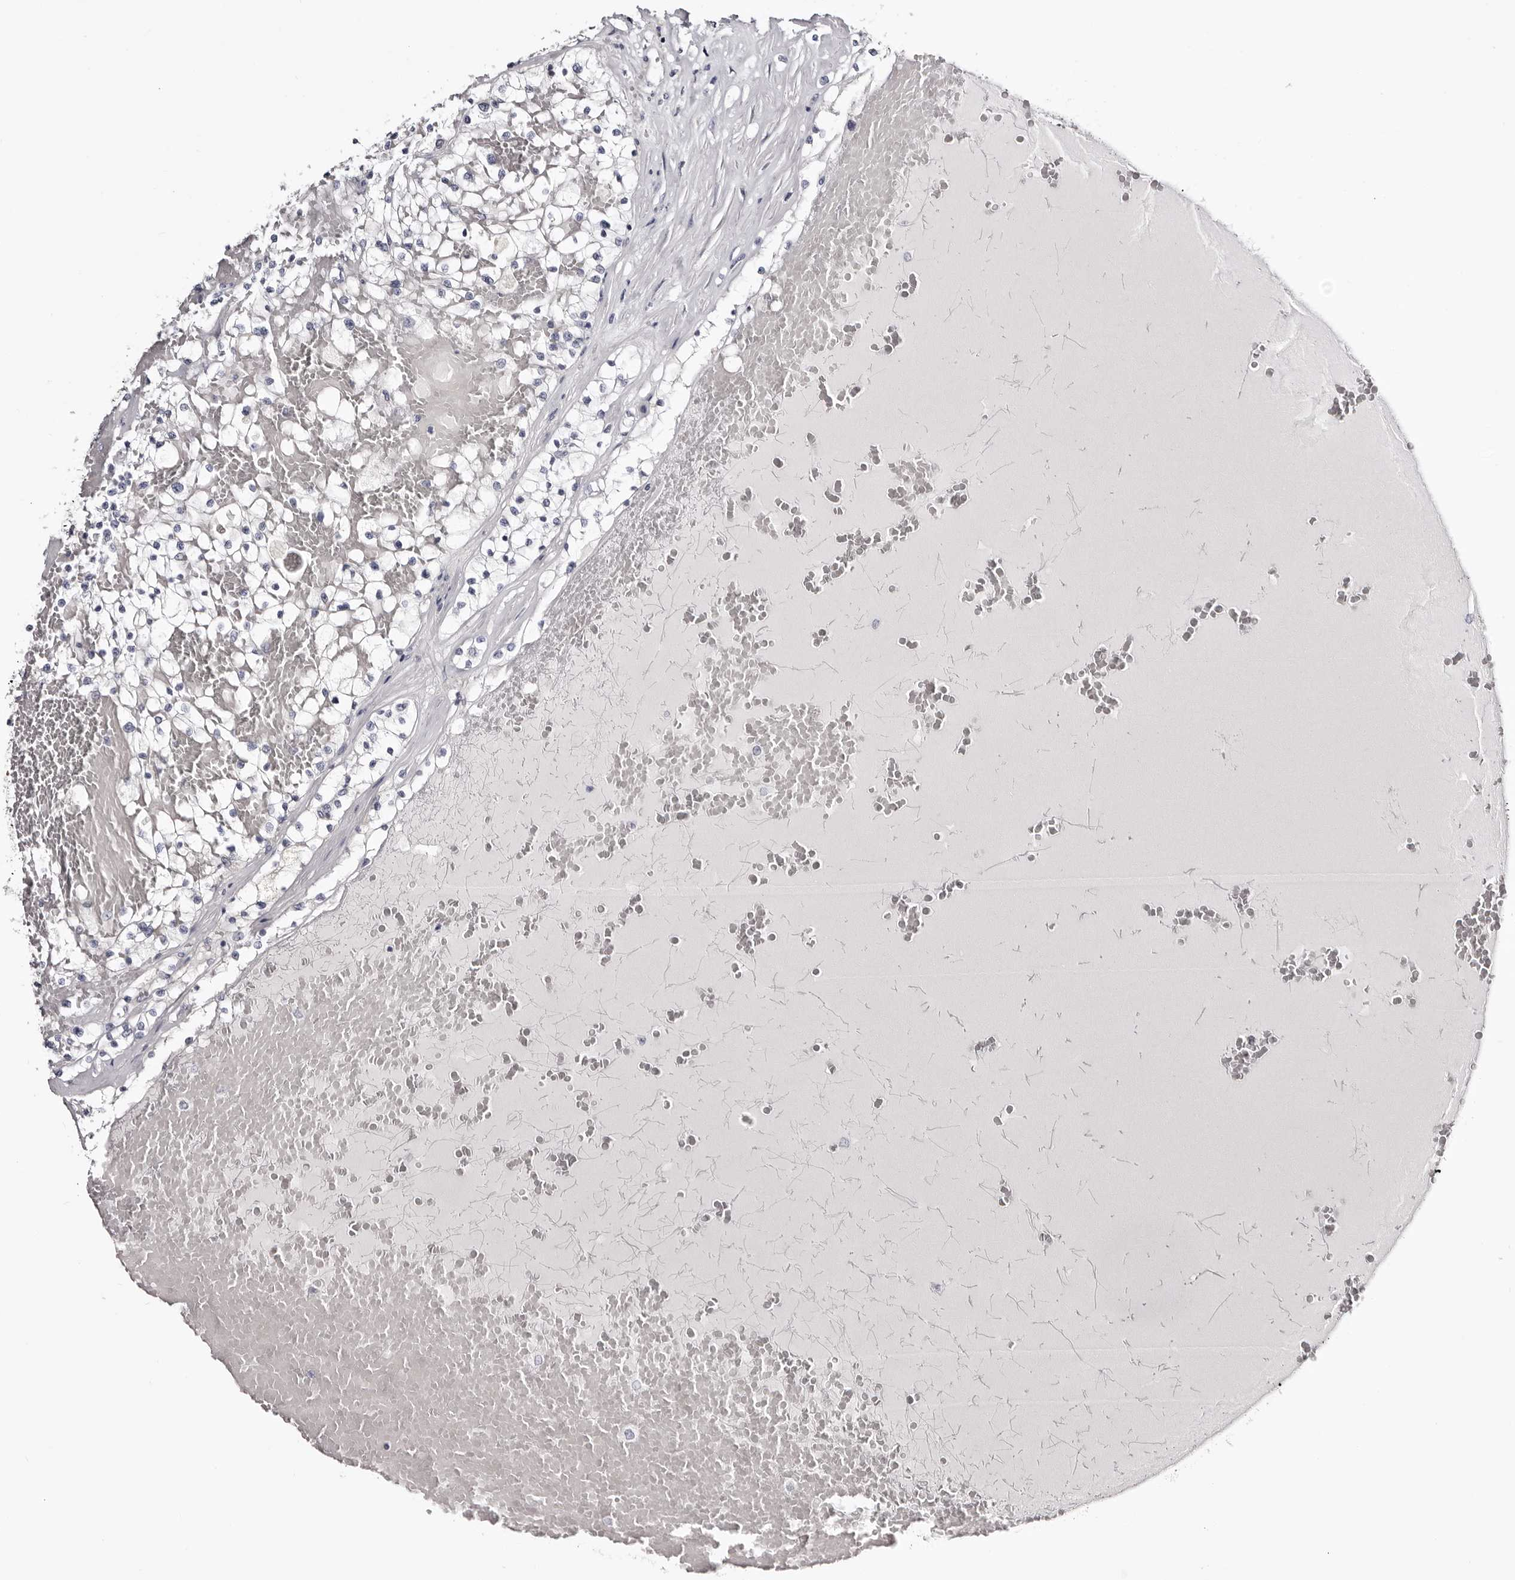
{"staining": {"intensity": "negative", "quantity": "none", "location": "none"}, "tissue": "renal cancer", "cell_type": "Tumor cells", "image_type": "cancer", "snomed": [{"axis": "morphology", "description": "Normal tissue, NOS"}, {"axis": "morphology", "description": "Adenocarcinoma, NOS"}, {"axis": "topography", "description": "Kidney"}], "caption": "Micrograph shows no significant protein staining in tumor cells of adenocarcinoma (renal).", "gene": "CASQ1", "patient": {"sex": "male", "age": 68}}